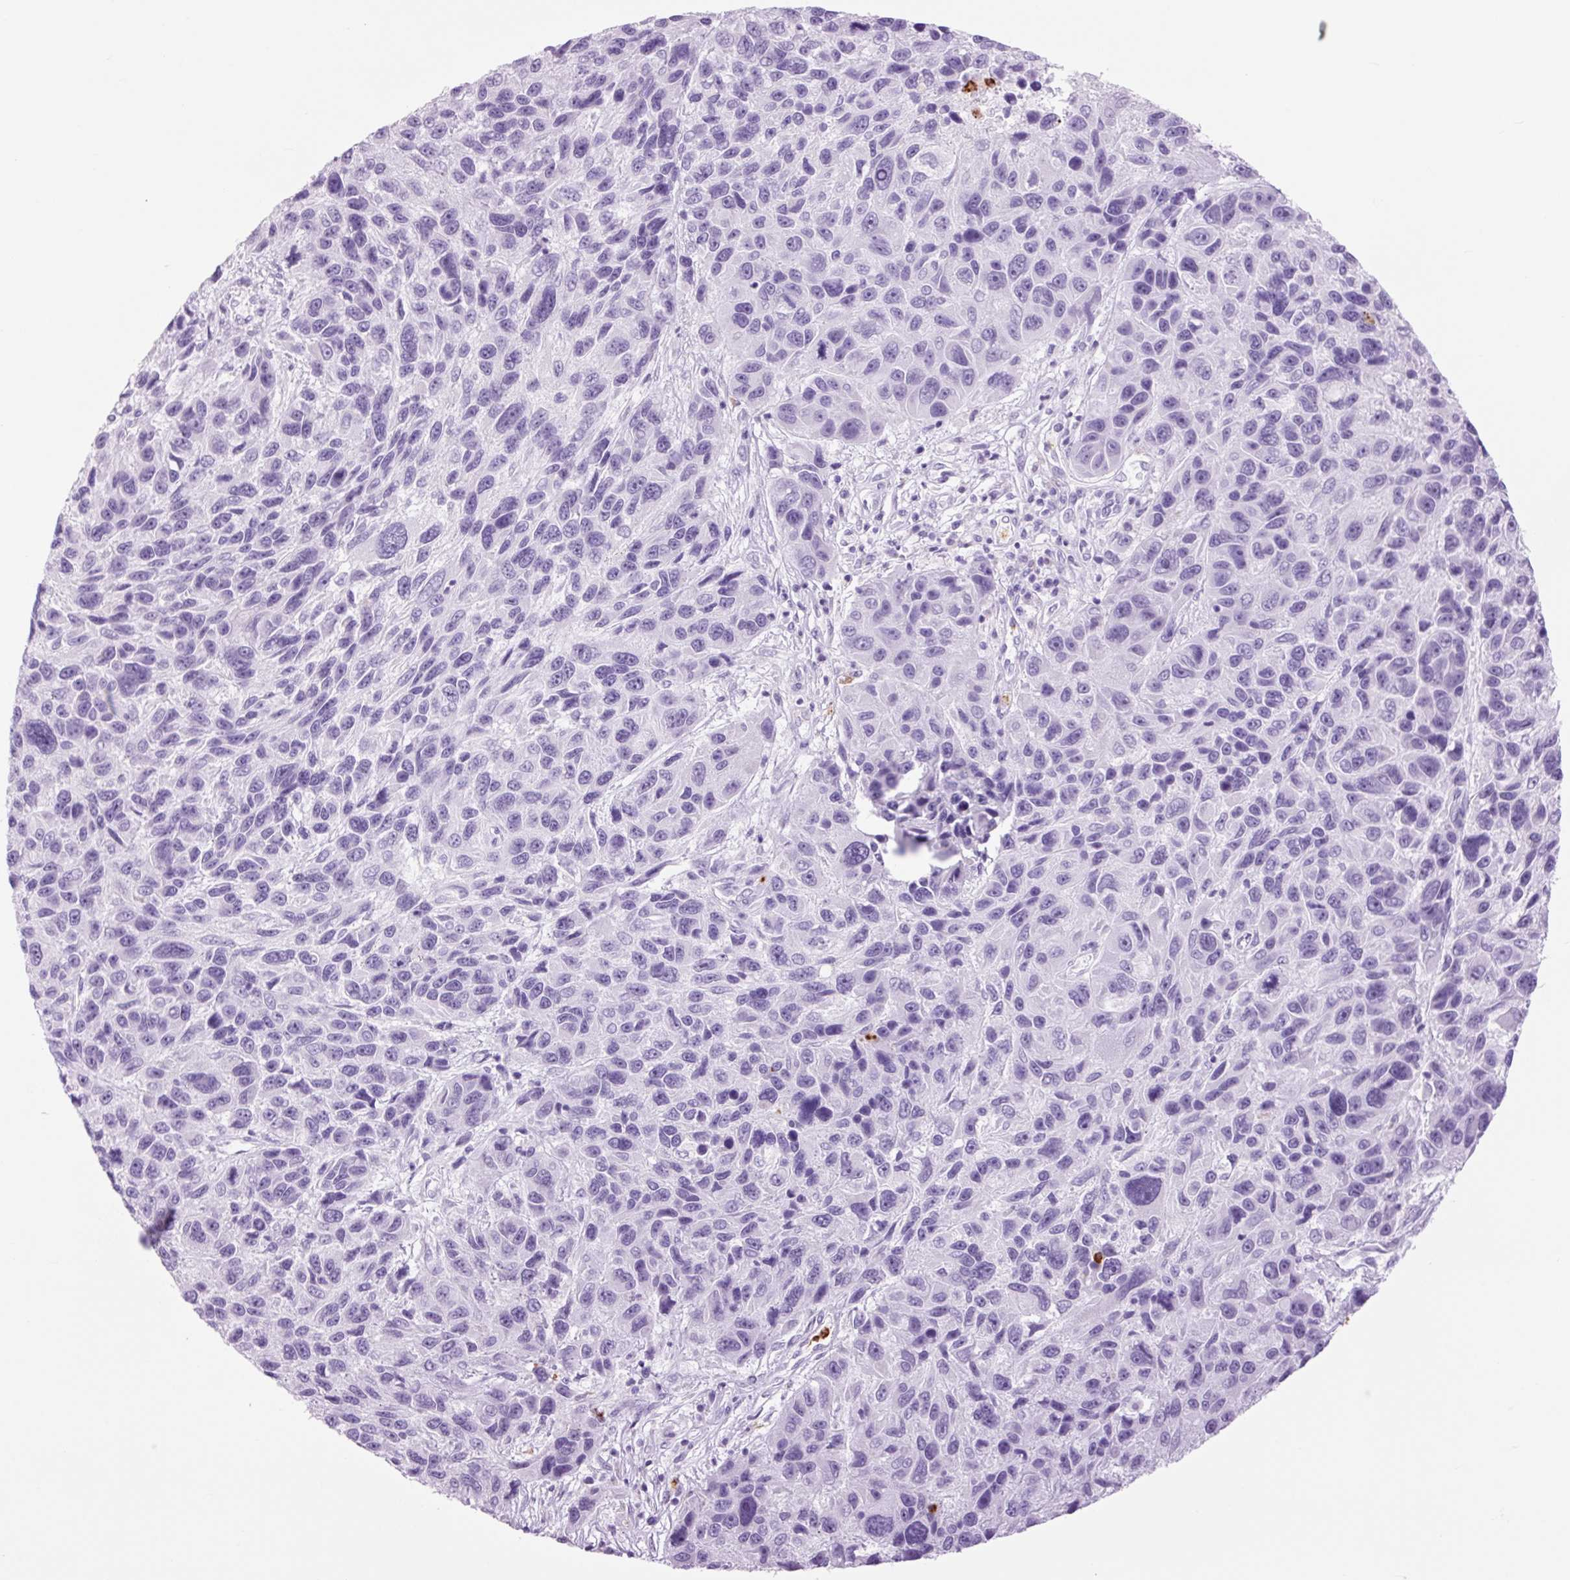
{"staining": {"intensity": "negative", "quantity": "none", "location": "none"}, "tissue": "melanoma", "cell_type": "Tumor cells", "image_type": "cancer", "snomed": [{"axis": "morphology", "description": "Malignant melanoma, NOS"}, {"axis": "topography", "description": "Skin"}], "caption": "Tumor cells show no significant expression in malignant melanoma. The staining was performed using DAB to visualize the protein expression in brown, while the nuclei were stained in blue with hematoxylin (Magnification: 20x).", "gene": "LYZ", "patient": {"sex": "male", "age": 53}}